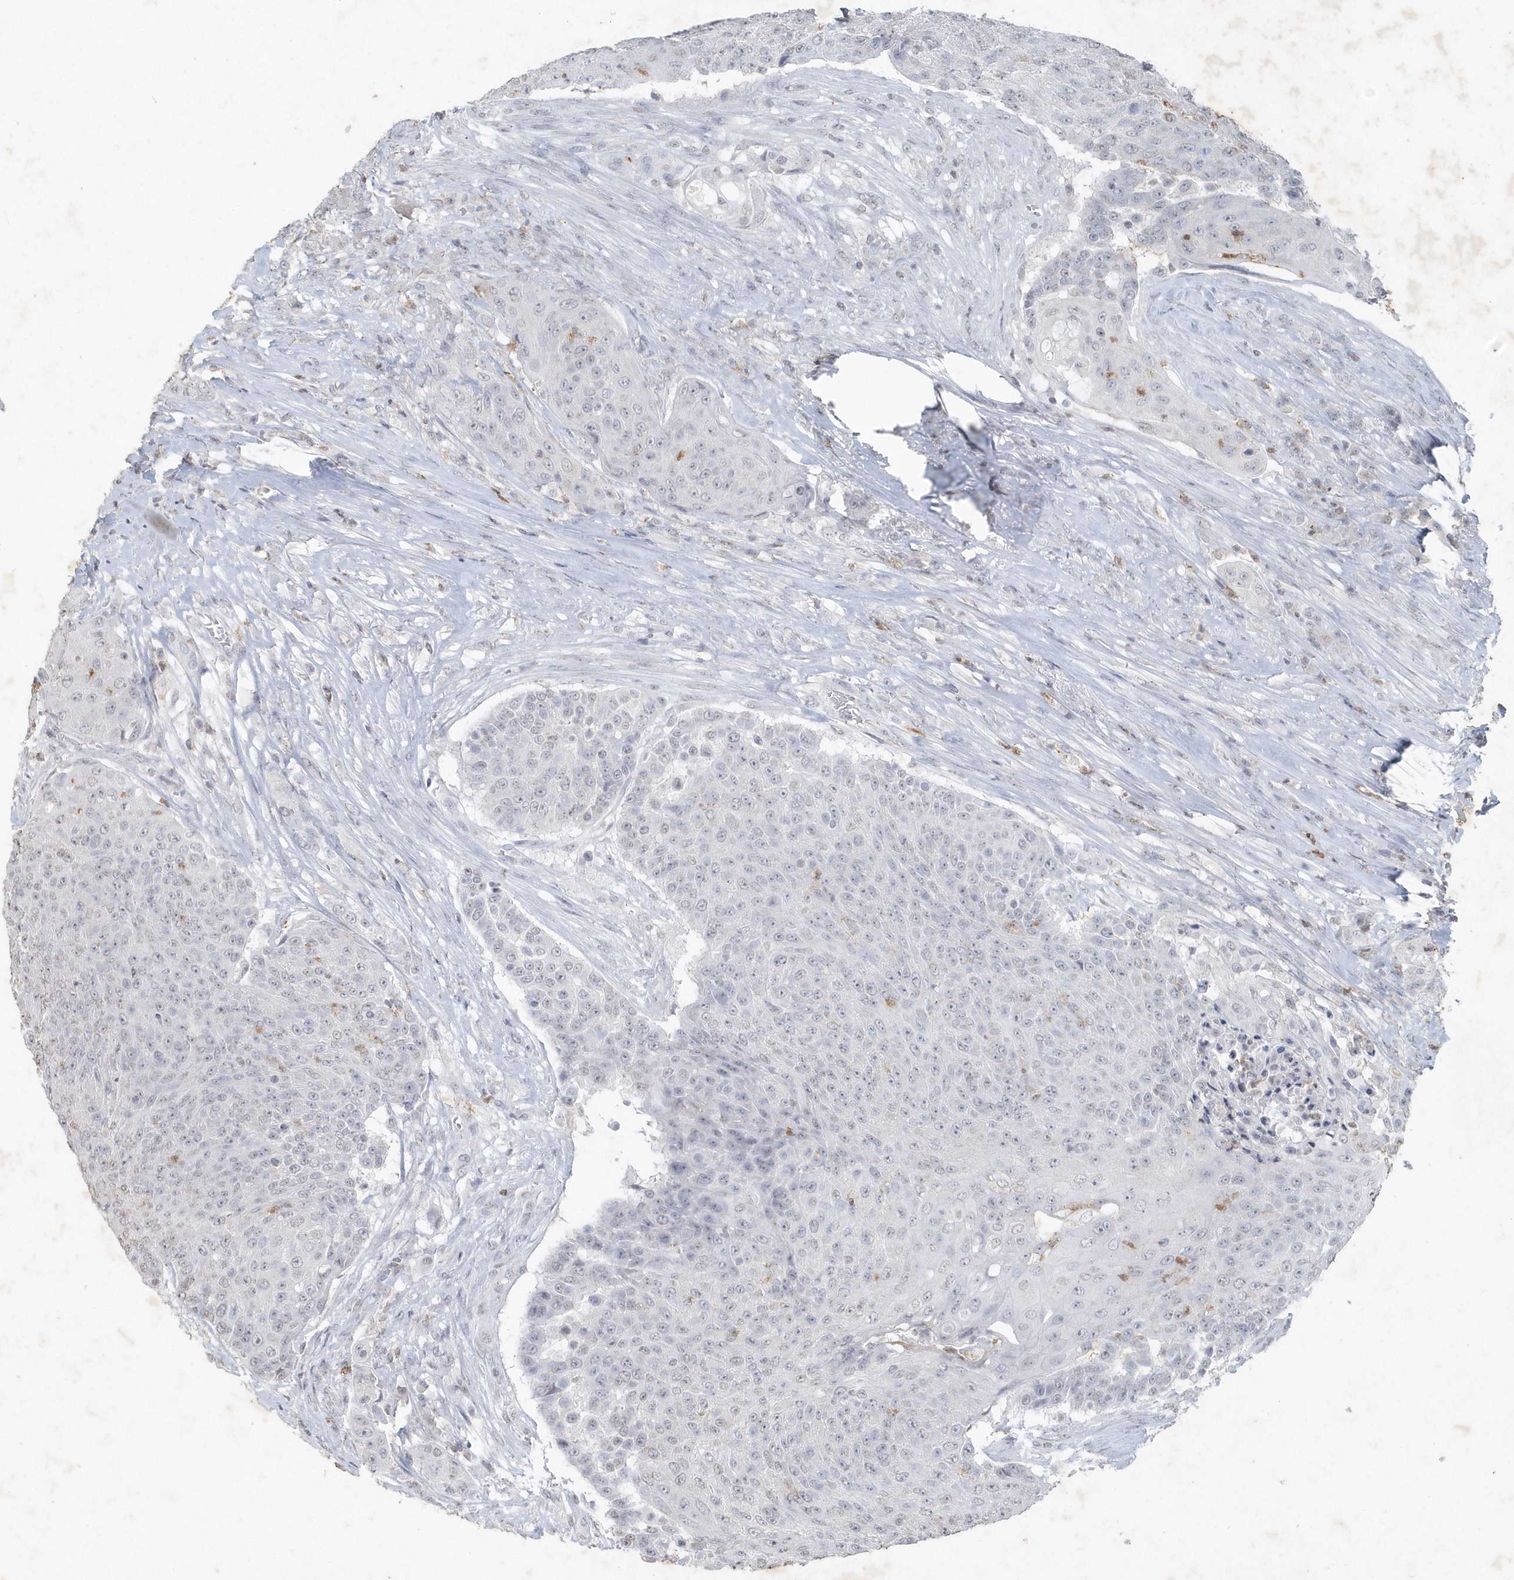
{"staining": {"intensity": "negative", "quantity": "none", "location": "none"}, "tissue": "urothelial cancer", "cell_type": "Tumor cells", "image_type": "cancer", "snomed": [{"axis": "morphology", "description": "Urothelial carcinoma, High grade"}, {"axis": "topography", "description": "Urinary bladder"}], "caption": "This is an immunohistochemistry (IHC) image of urothelial carcinoma (high-grade). There is no staining in tumor cells.", "gene": "PDCD1", "patient": {"sex": "female", "age": 63}}